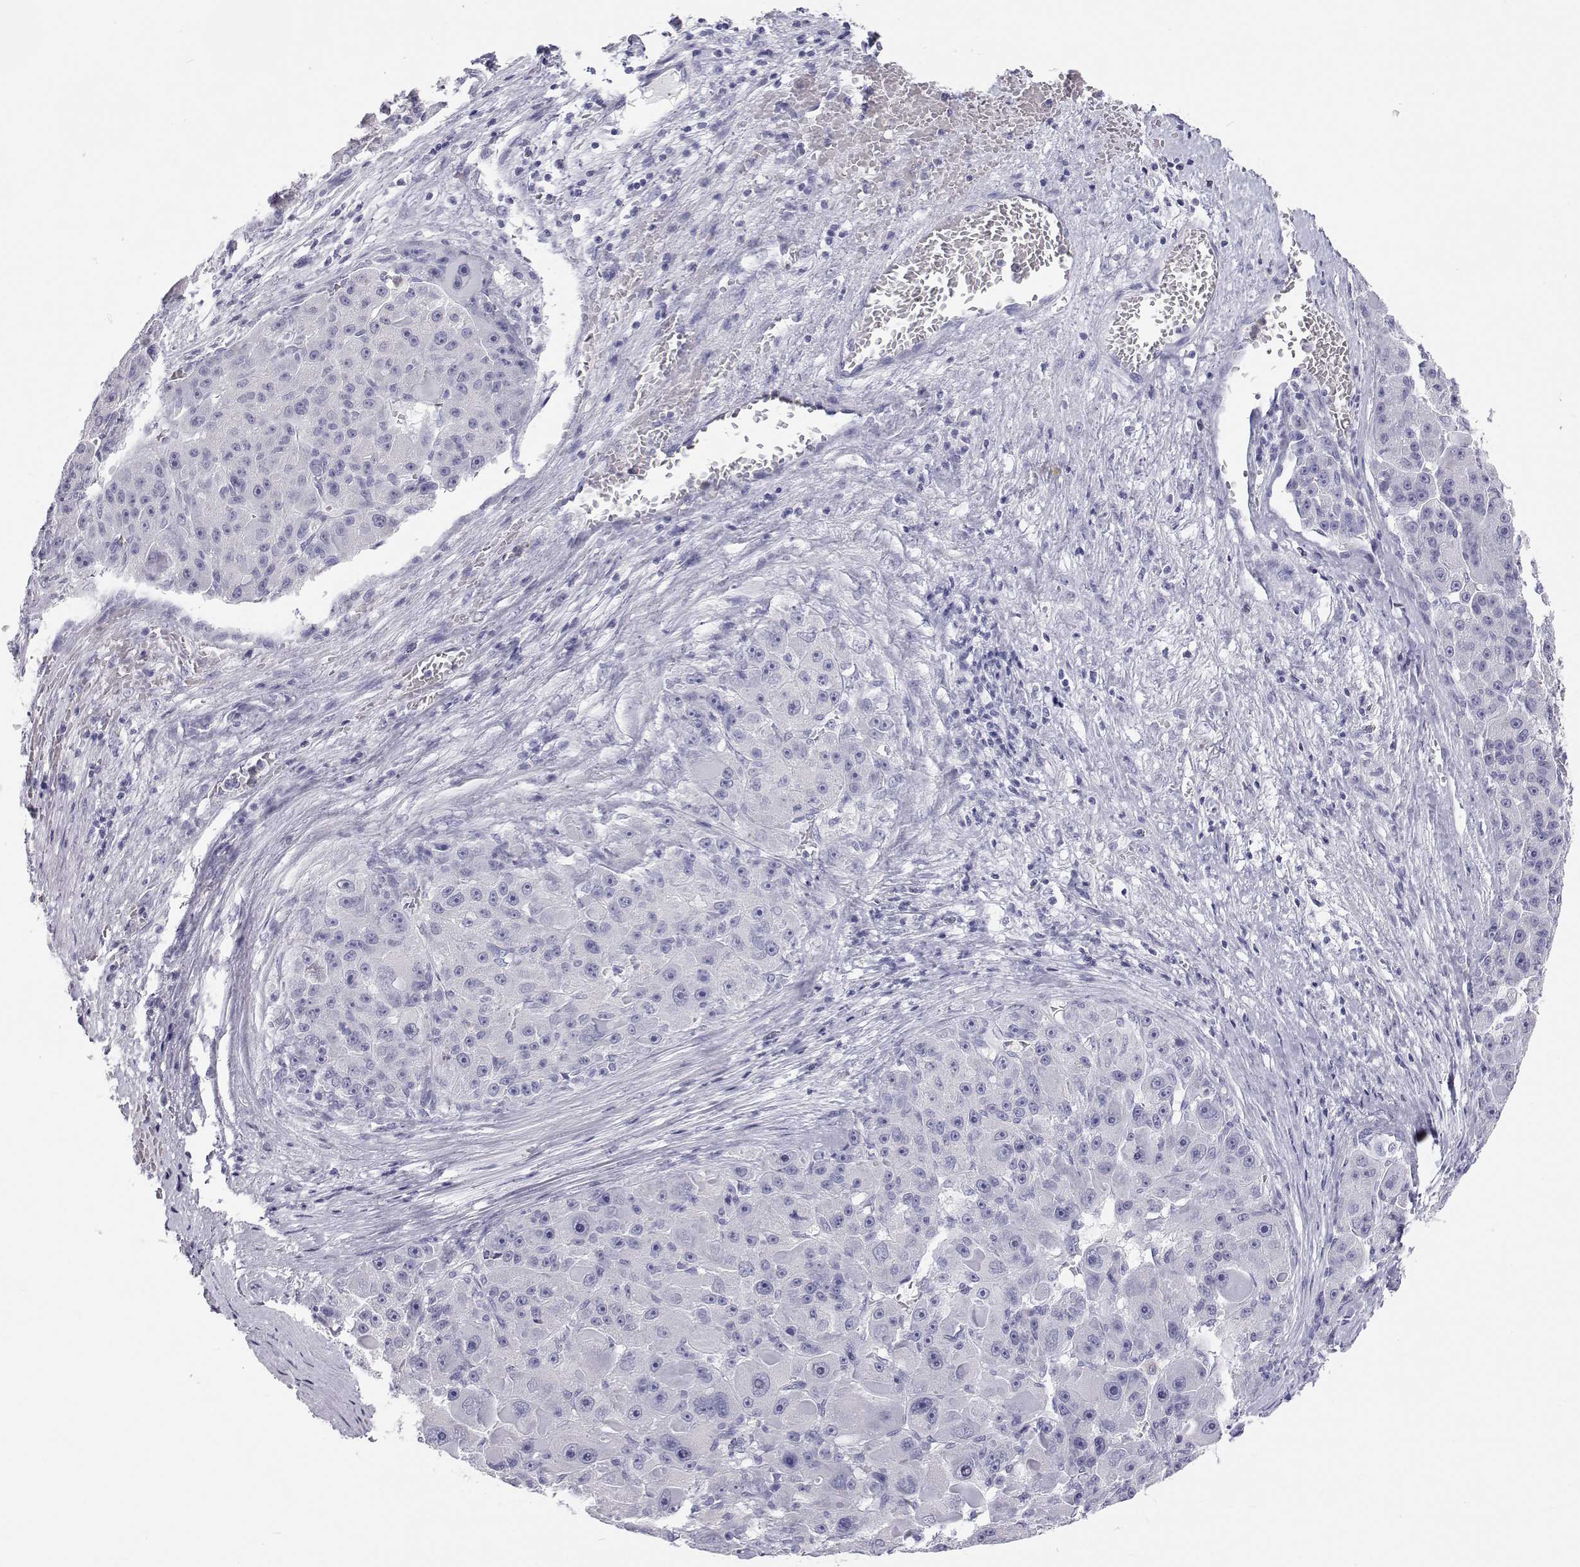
{"staining": {"intensity": "negative", "quantity": "none", "location": "none"}, "tissue": "liver cancer", "cell_type": "Tumor cells", "image_type": "cancer", "snomed": [{"axis": "morphology", "description": "Carcinoma, Hepatocellular, NOS"}, {"axis": "topography", "description": "Liver"}], "caption": "Tumor cells show no significant expression in liver cancer (hepatocellular carcinoma).", "gene": "SFTPB", "patient": {"sex": "male", "age": 76}}